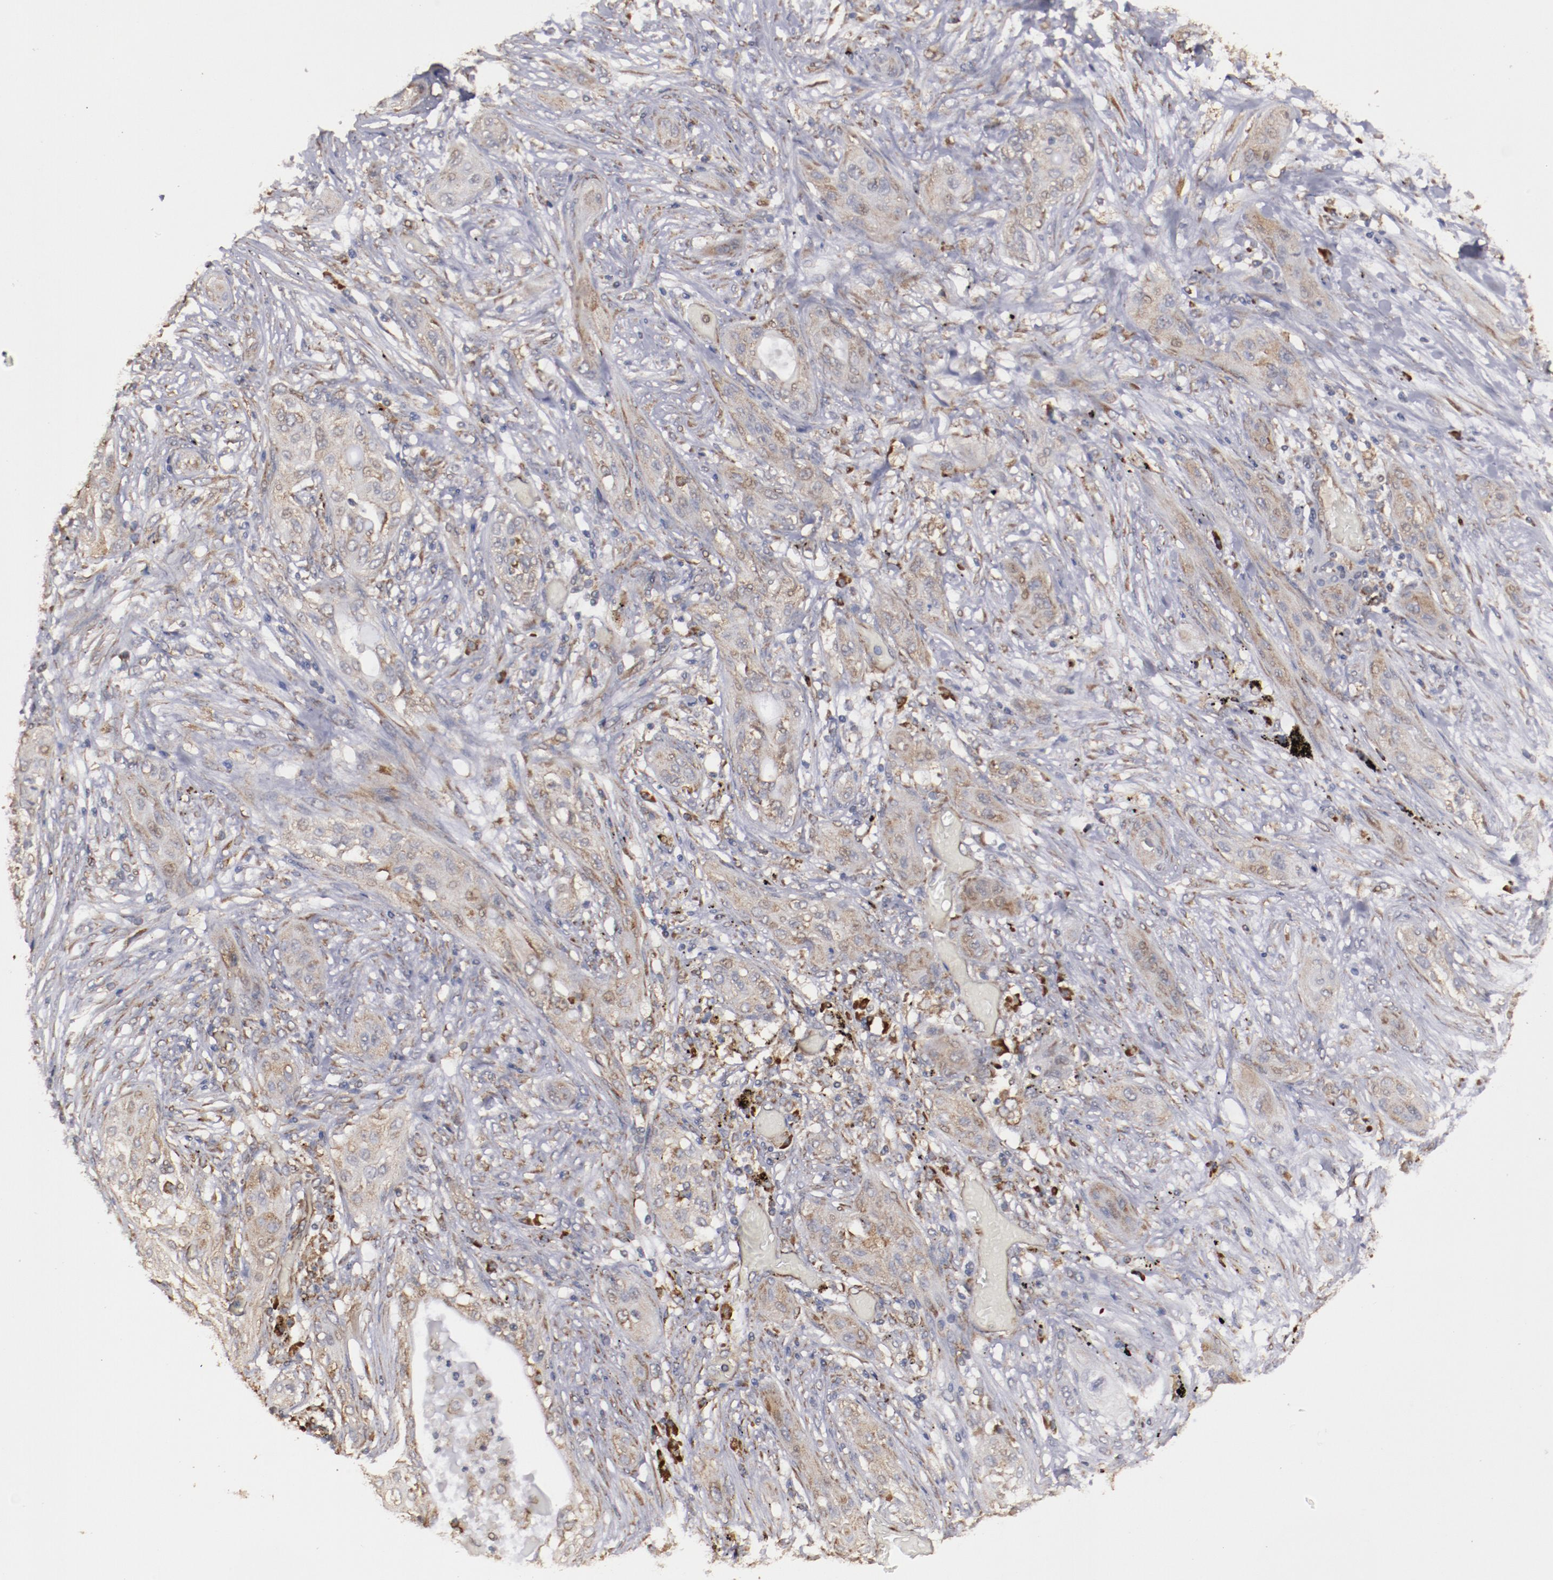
{"staining": {"intensity": "weak", "quantity": "25%-75%", "location": "cytoplasmic/membranous"}, "tissue": "lung cancer", "cell_type": "Tumor cells", "image_type": "cancer", "snomed": [{"axis": "morphology", "description": "Squamous cell carcinoma, NOS"}, {"axis": "topography", "description": "Lung"}], "caption": "There is low levels of weak cytoplasmic/membranous positivity in tumor cells of lung squamous cell carcinoma, as demonstrated by immunohistochemical staining (brown color).", "gene": "RPS4Y1", "patient": {"sex": "female", "age": 47}}